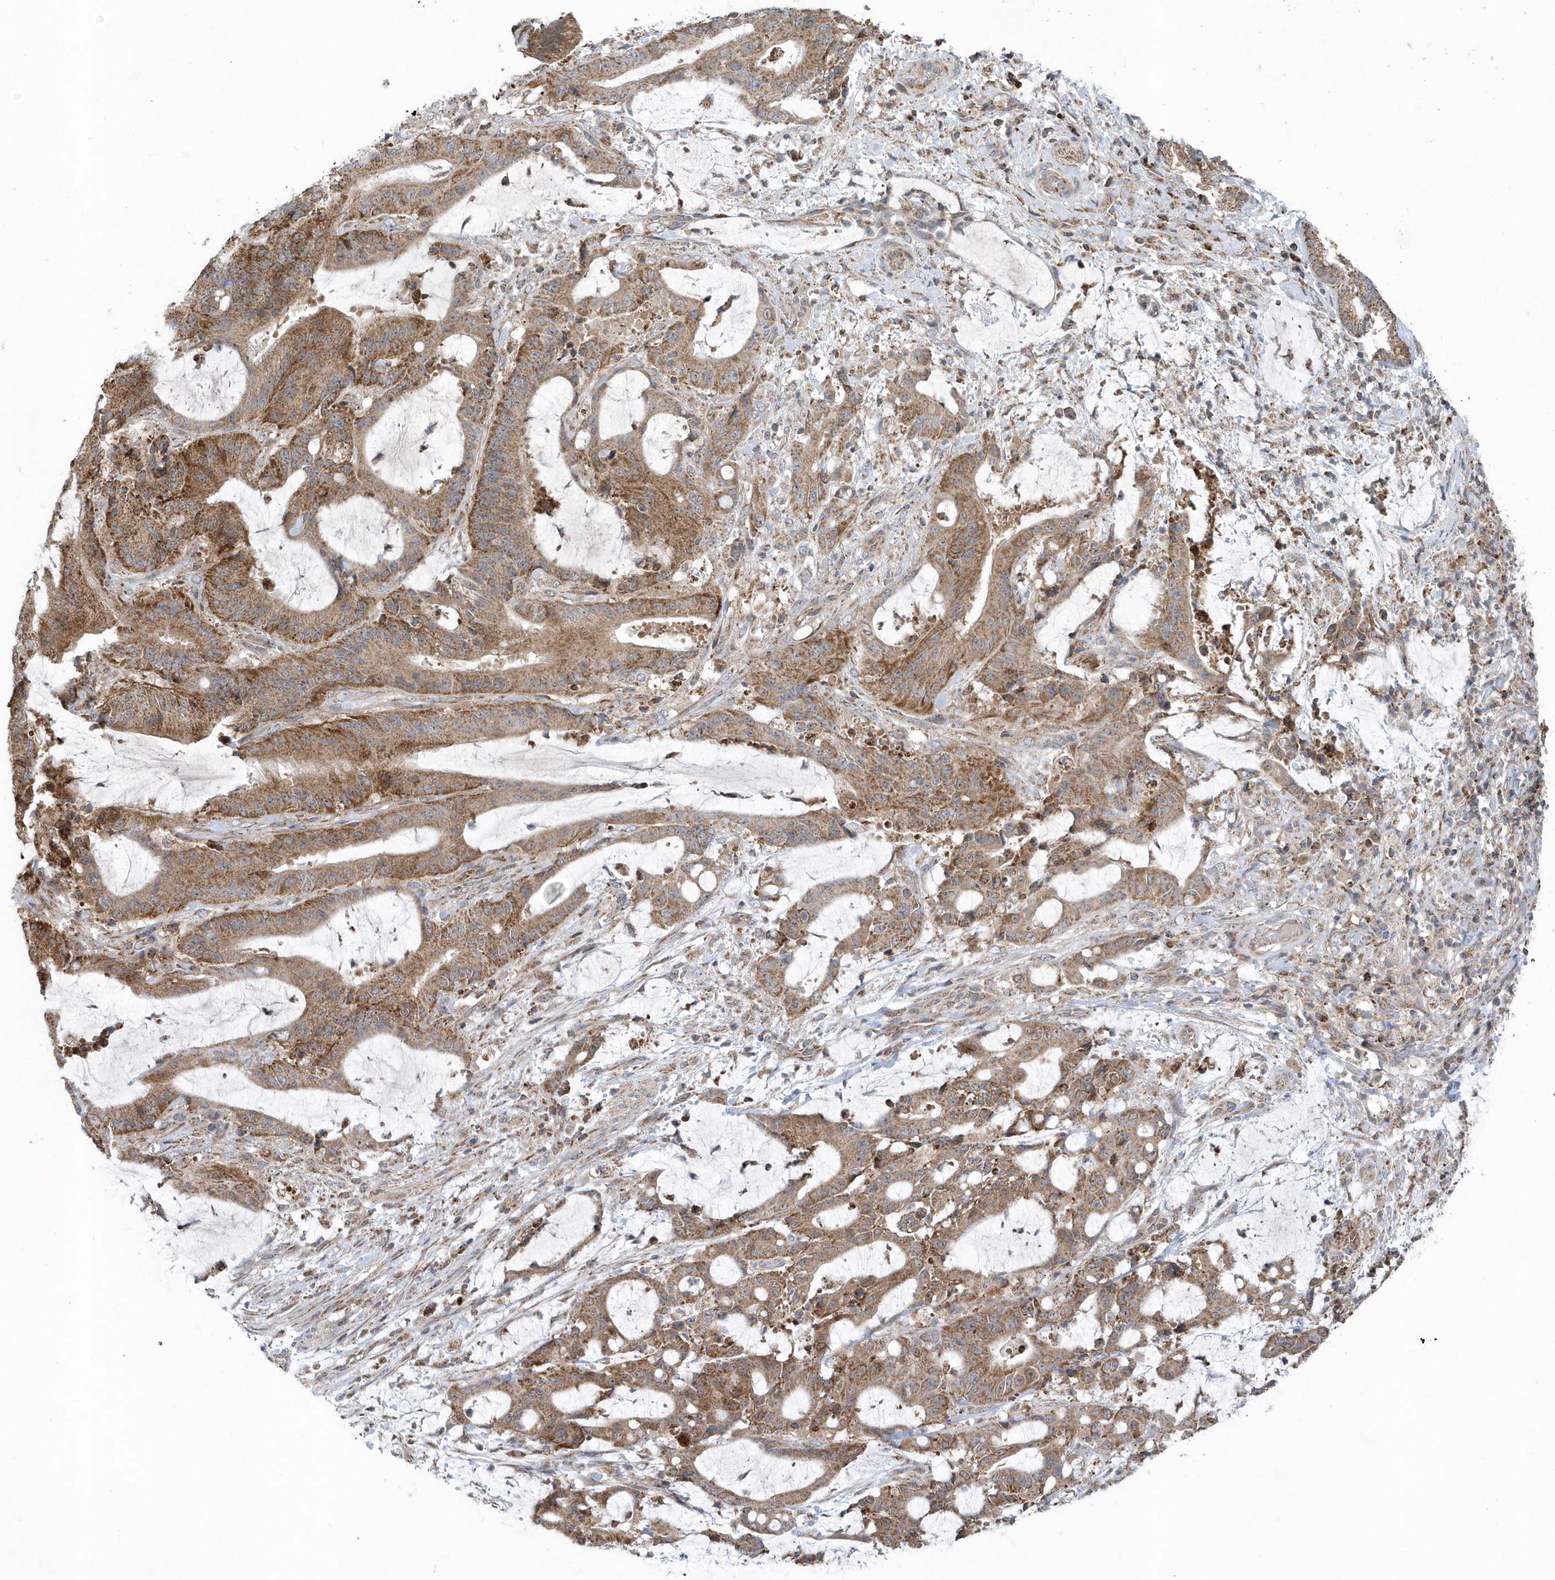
{"staining": {"intensity": "moderate", "quantity": ">75%", "location": "cytoplasmic/membranous"}, "tissue": "liver cancer", "cell_type": "Tumor cells", "image_type": "cancer", "snomed": [{"axis": "morphology", "description": "Normal tissue, NOS"}, {"axis": "morphology", "description": "Cholangiocarcinoma"}, {"axis": "topography", "description": "Liver"}, {"axis": "topography", "description": "Peripheral nerve tissue"}], "caption": "Protein analysis of liver cancer (cholangiocarcinoma) tissue shows moderate cytoplasmic/membranous expression in approximately >75% of tumor cells.", "gene": "PPP1R7", "patient": {"sex": "female", "age": 73}}